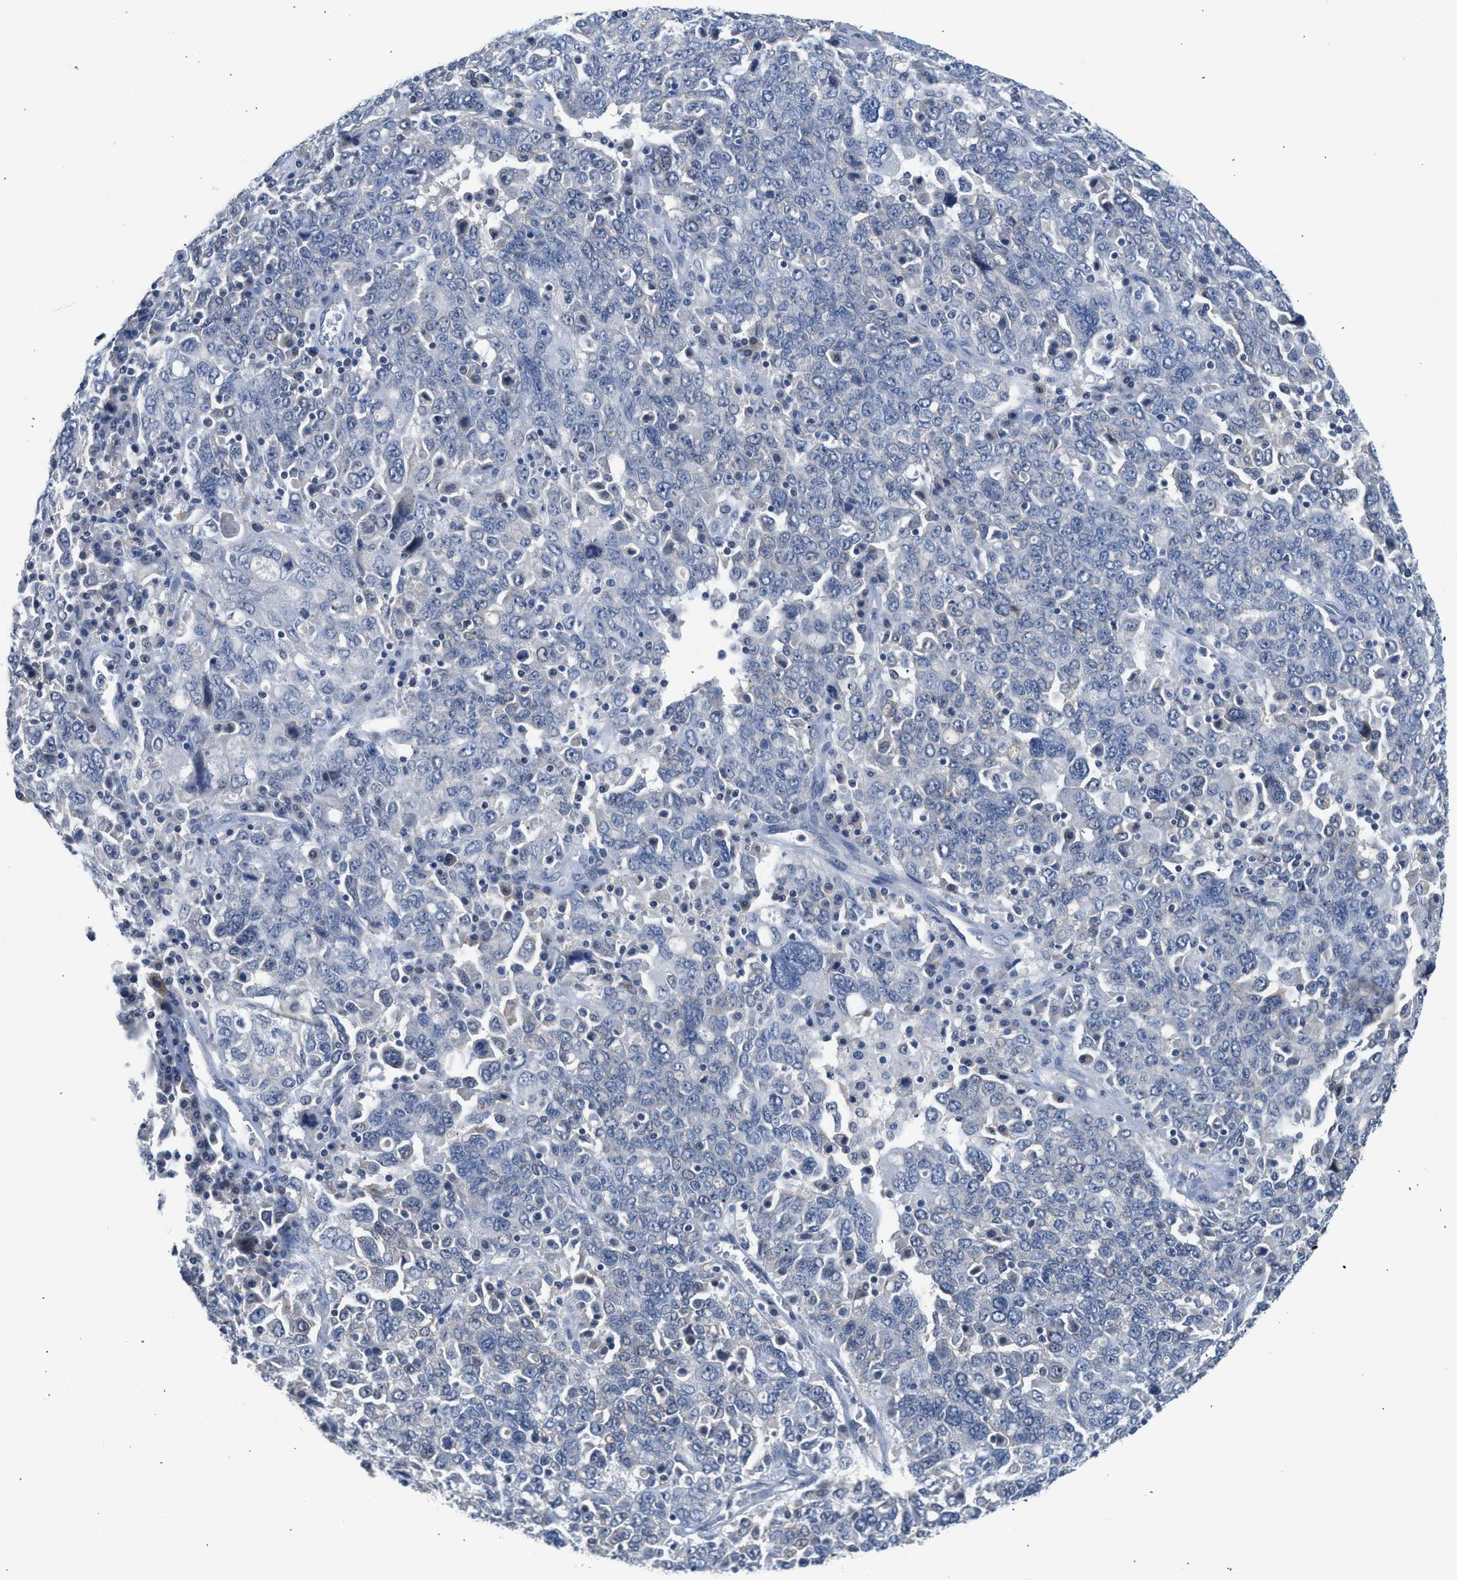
{"staining": {"intensity": "negative", "quantity": "none", "location": "none"}, "tissue": "ovarian cancer", "cell_type": "Tumor cells", "image_type": "cancer", "snomed": [{"axis": "morphology", "description": "Carcinoma, endometroid"}, {"axis": "topography", "description": "Ovary"}], "caption": "The immunohistochemistry (IHC) histopathology image has no significant positivity in tumor cells of endometroid carcinoma (ovarian) tissue. Brightfield microscopy of immunohistochemistry stained with DAB (3,3'-diaminobenzidine) (brown) and hematoxylin (blue), captured at high magnification.", "gene": "CSF3R", "patient": {"sex": "female", "age": 62}}